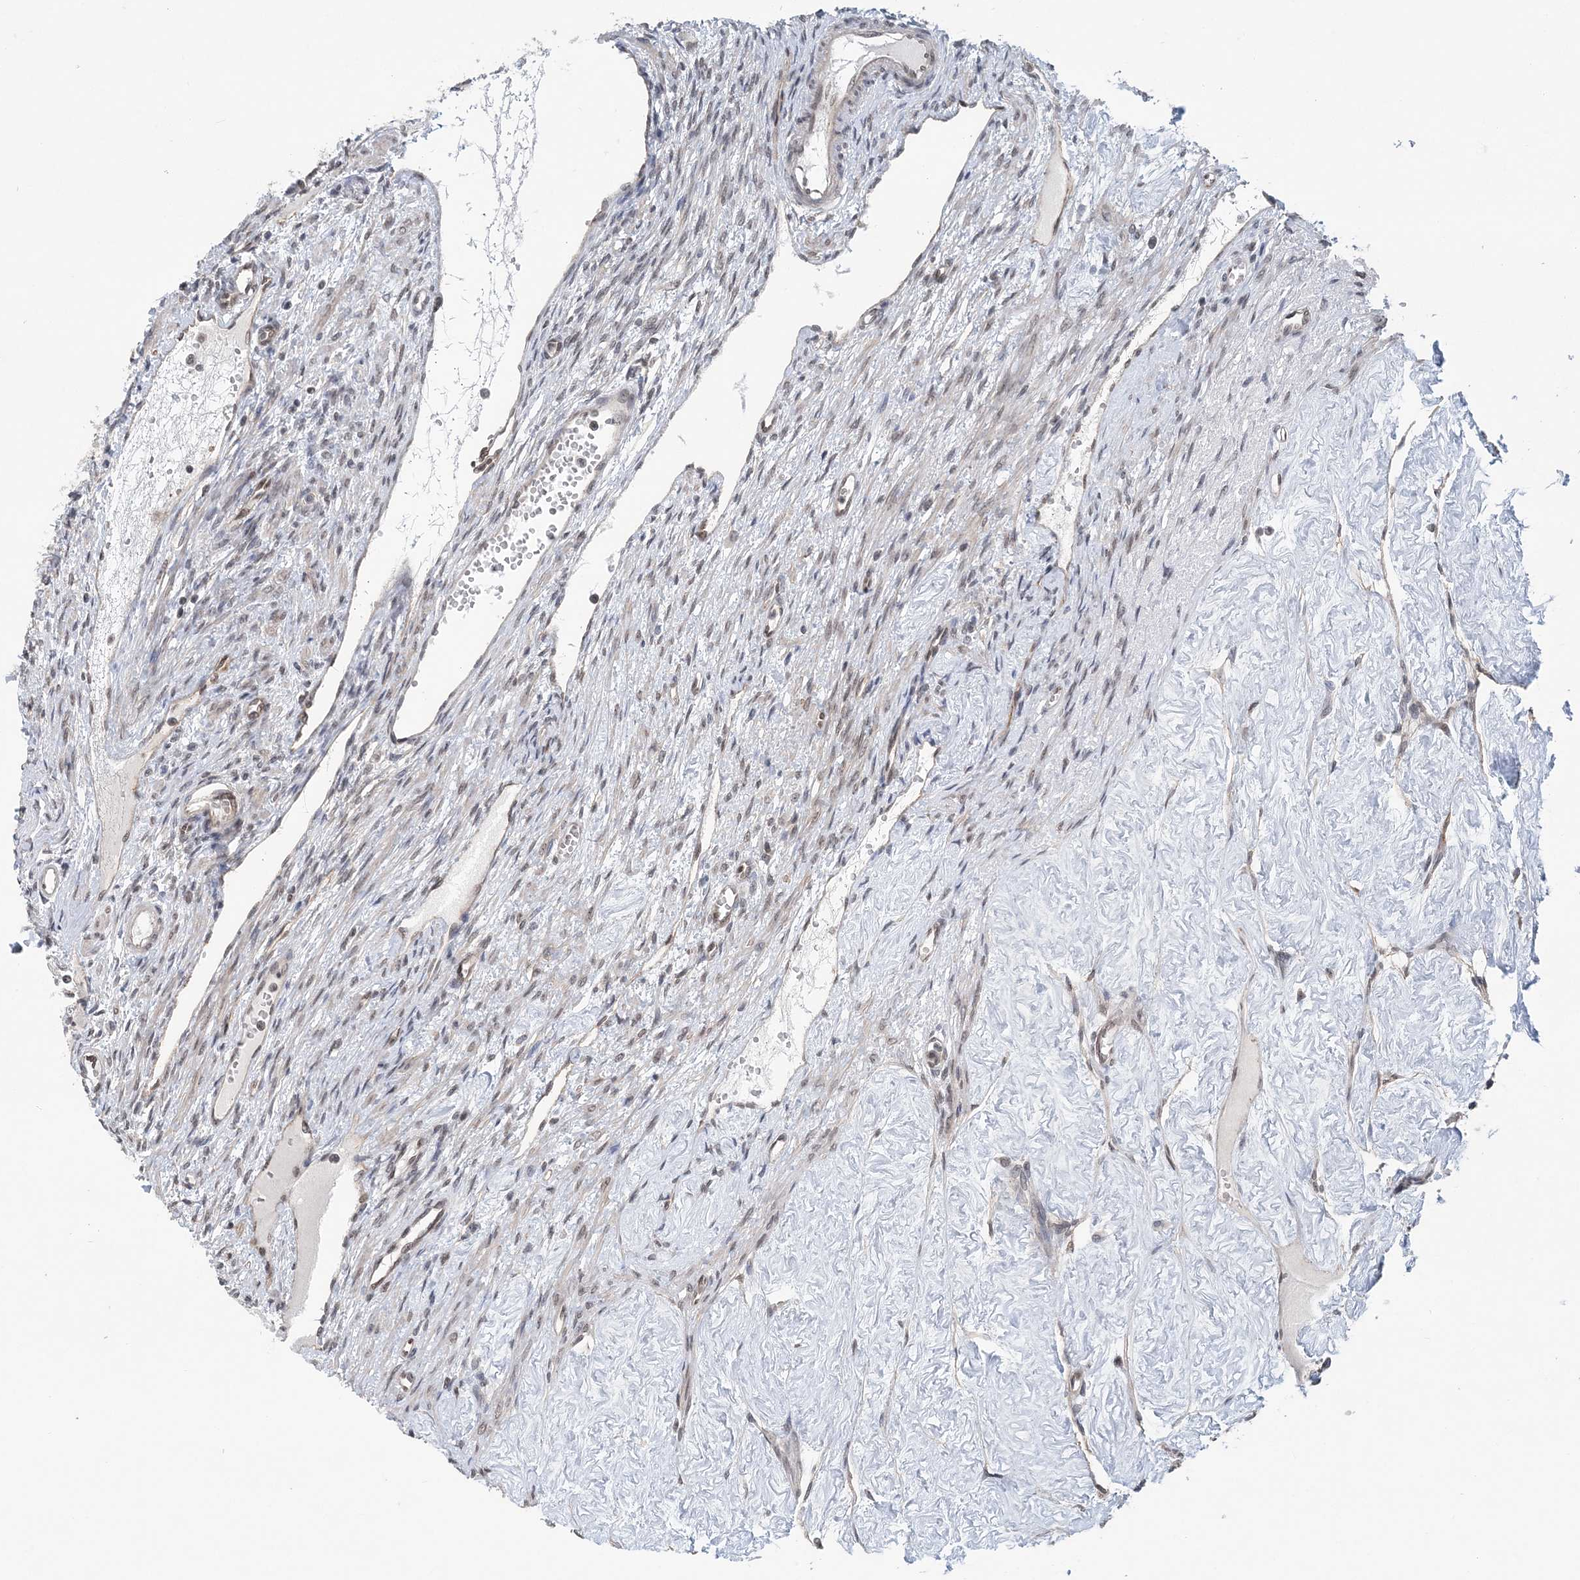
{"staining": {"intensity": "weak", "quantity": "<25%", "location": "nuclear"}, "tissue": "ovary", "cell_type": "Ovarian stroma cells", "image_type": "normal", "snomed": [{"axis": "morphology", "description": "Normal tissue, NOS"}, {"axis": "morphology", "description": "Cyst, NOS"}, {"axis": "topography", "description": "Ovary"}], "caption": "This is an immunohistochemistry (IHC) photomicrograph of unremarkable human ovary. There is no staining in ovarian stroma cells.", "gene": "CCDC152", "patient": {"sex": "female", "age": 33}}